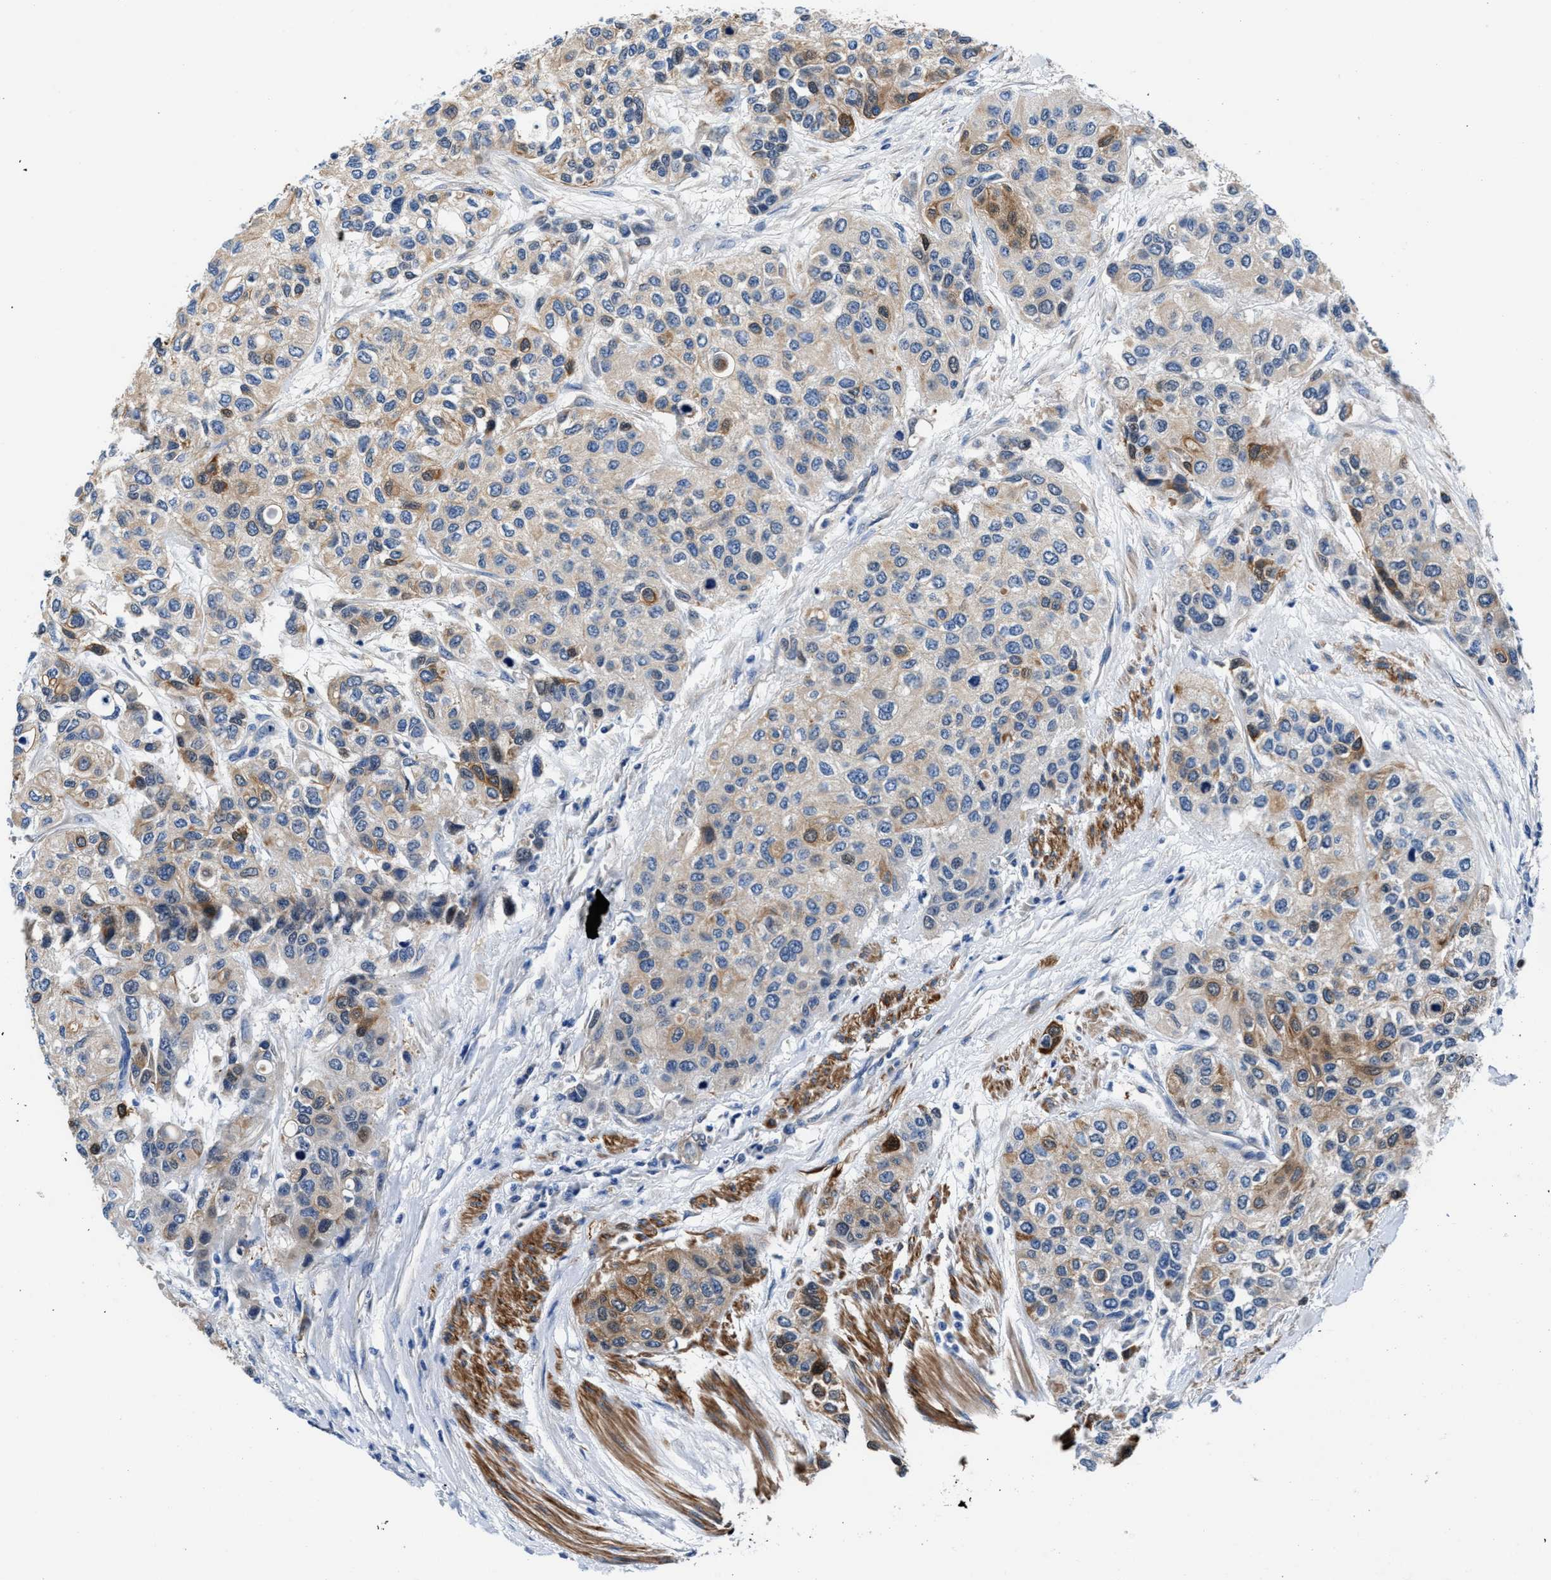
{"staining": {"intensity": "moderate", "quantity": "25%-75%", "location": "cytoplasmic/membranous"}, "tissue": "urothelial cancer", "cell_type": "Tumor cells", "image_type": "cancer", "snomed": [{"axis": "morphology", "description": "Urothelial carcinoma, High grade"}, {"axis": "topography", "description": "Urinary bladder"}], "caption": "This is an image of immunohistochemistry (IHC) staining of urothelial cancer, which shows moderate positivity in the cytoplasmic/membranous of tumor cells.", "gene": "PARG", "patient": {"sex": "female", "age": 56}}